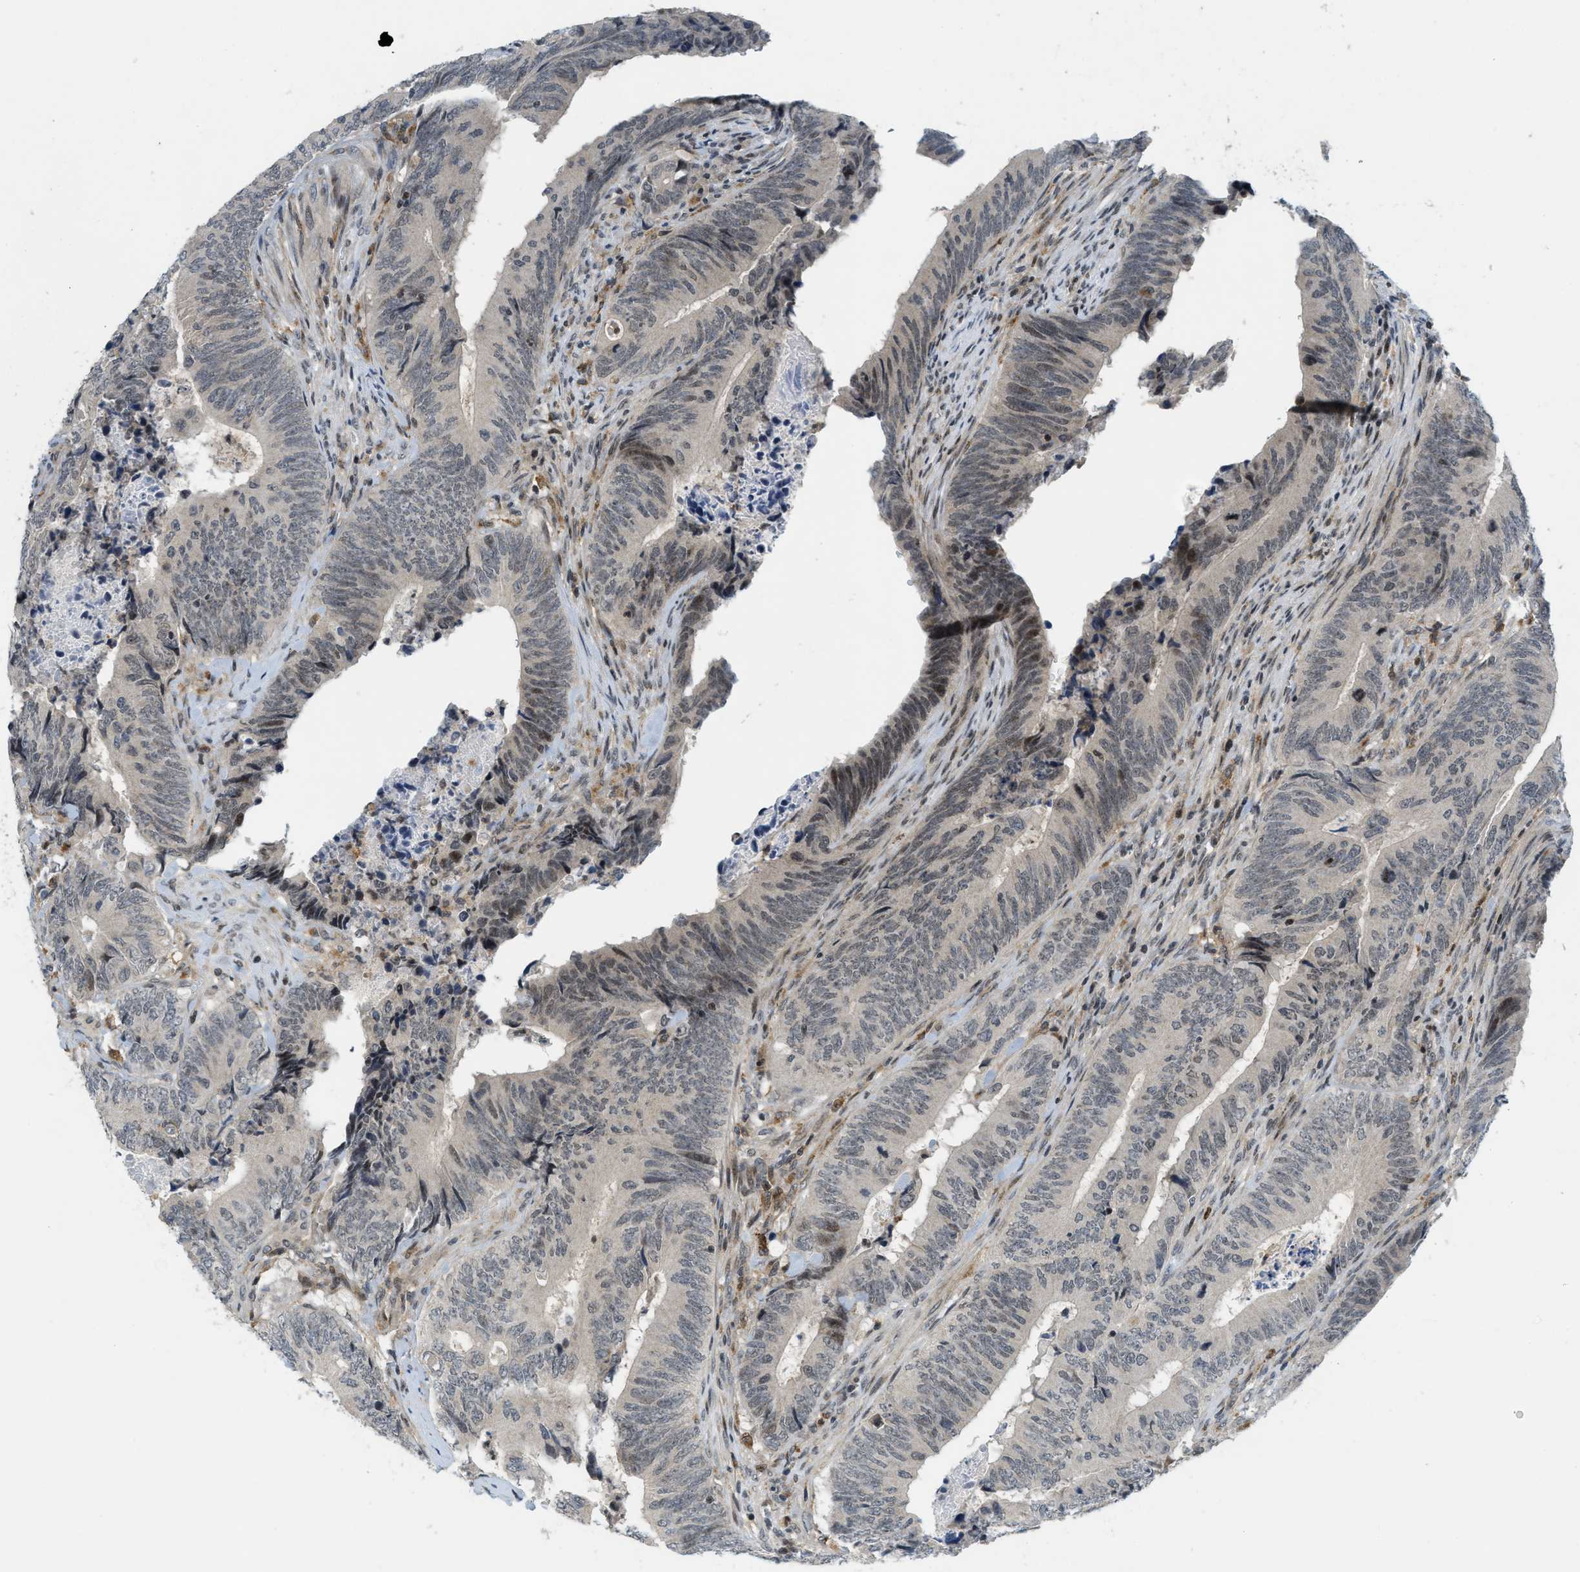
{"staining": {"intensity": "moderate", "quantity": "25%-75%", "location": "nuclear"}, "tissue": "colorectal cancer", "cell_type": "Tumor cells", "image_type": "cancer", "snomed": [{"axis": "morphology", "description": "Normal tissue, NOS"}, {"axis": "morphology", "description": "Adenocarcinoma, NOS"}, {"axis": "topography", "description": "Colon"}], "caption": "Moderate nuclear expression for a protein is present in about 25%-75% of tumor cells of colorectal cancer using immunohistochemistry.", "gene": "ING1", "patient": {"sex": "male", "age": 56}}